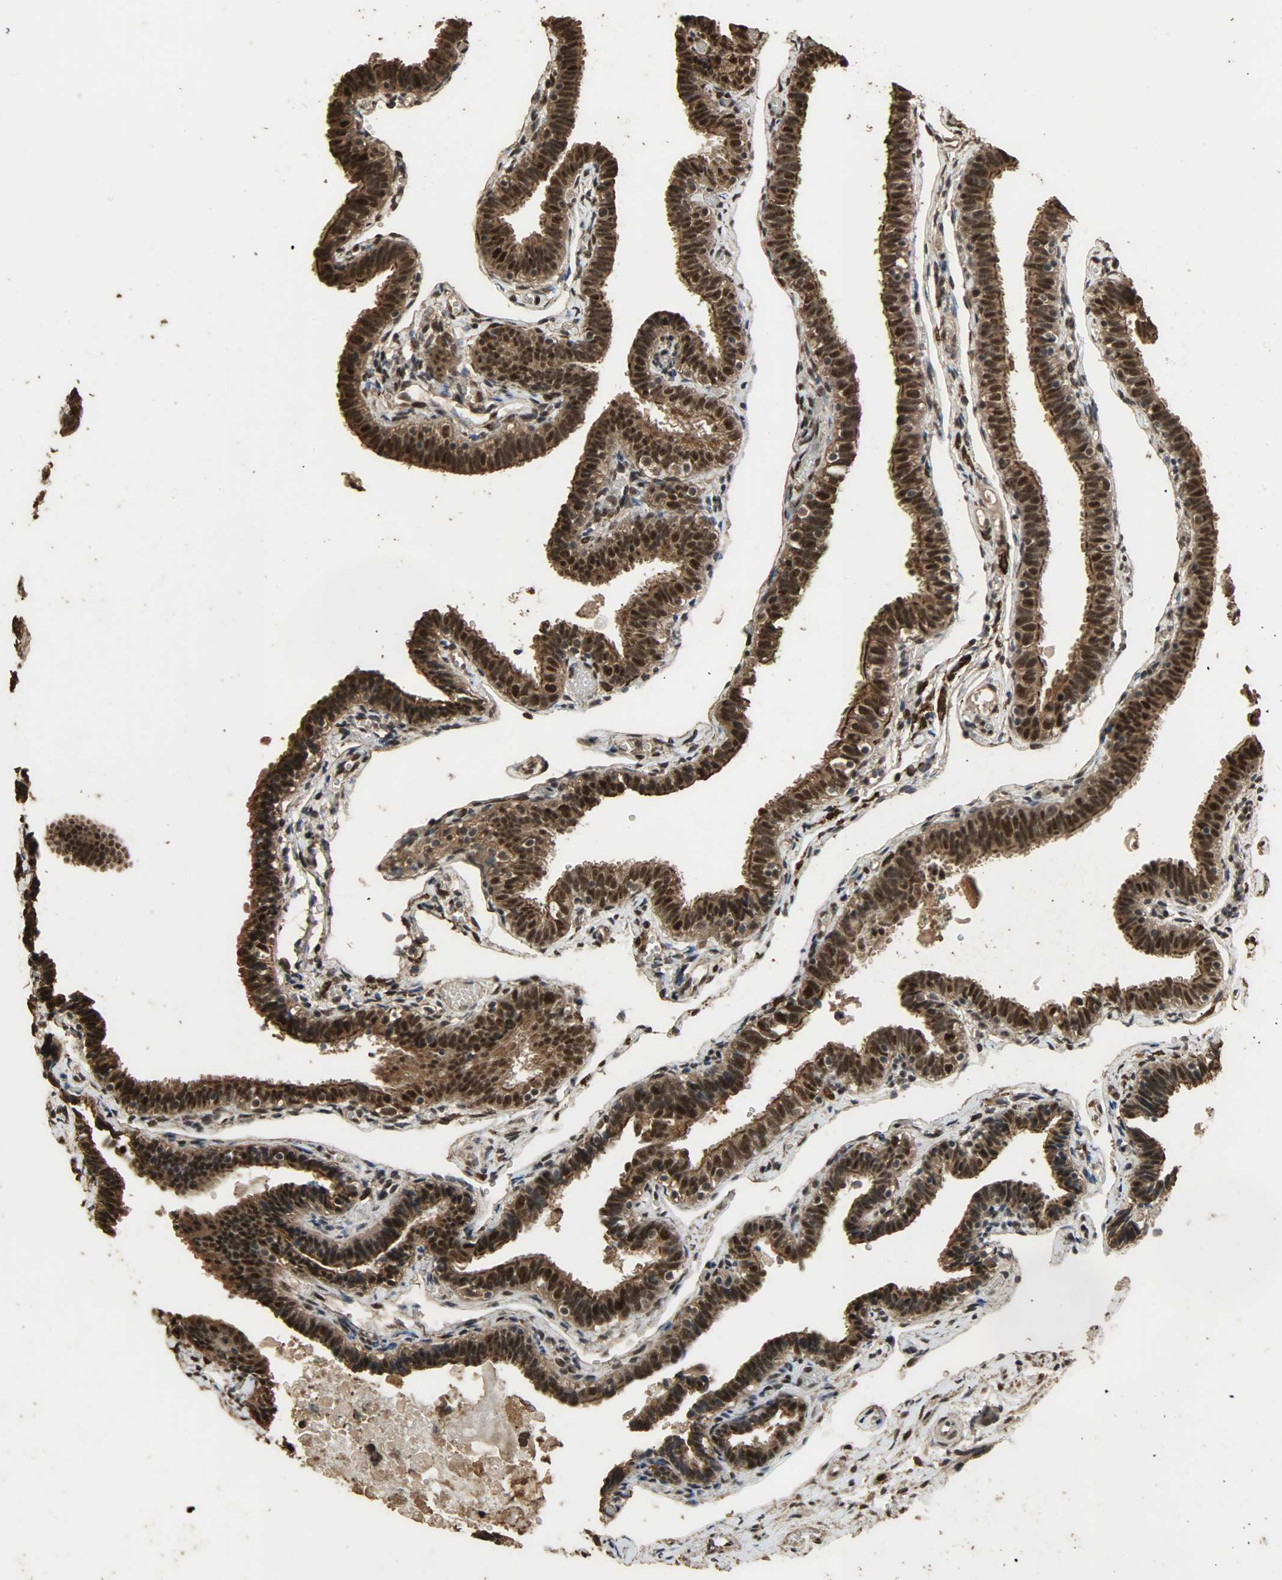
{"staining": {"intensity": "strong", "quantity": ">75%", "location": "cytoplasmic/membranous,nuclear"}, "tissue": "fallopian tube", "cell_type": "Glandular cells", "image_type": "normal", "snomed": [{"axis": "morphology", "description": "Normal tissue, NOS"}, {"axis": "topography", "description": "Fallopian tube"}], "caption": "A histopathology image of fallopian tube stained for a protein exhibits strong cytoplasmic/membranous,nuclear brown staining in glandular cells.", "gene": "CCNT2", "patient": {"sex": "female", "age": 46}}